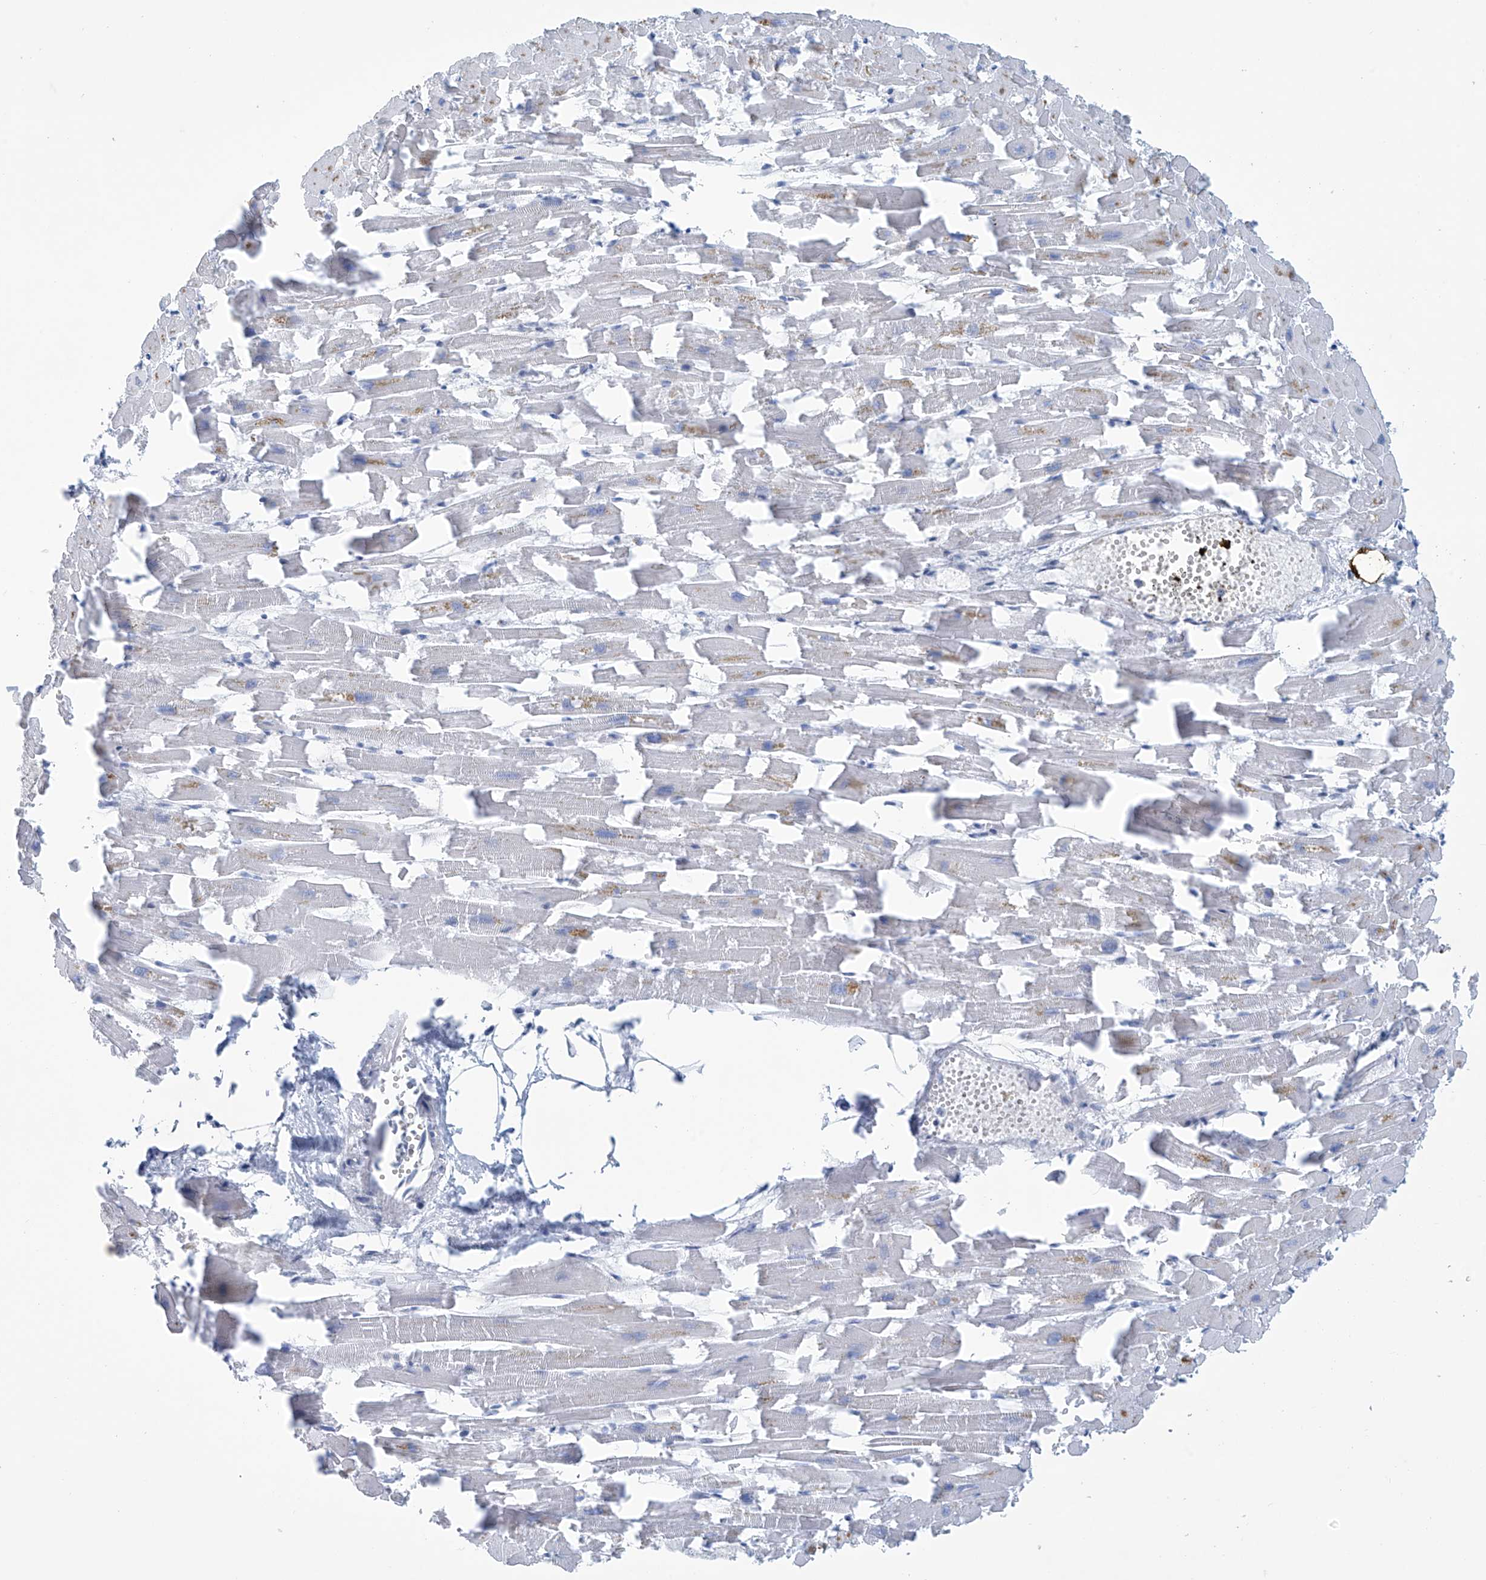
{"staining": {"intensity": "negative", "quantity": "none", "location": "none"}, "tissue": "heart muscle", "cell_type": "Cardiomyocytes", "image_type": "normal", "snomed": [{"axis": "morphology", "description": "Normal tissue, NOS"}, {"axis": "topography", "description": "Heart"}], "caption": "Immunohistochemistry image of benign heart muscle stained for a protein (brown), which shows no positivity in cardiomyocytes.", "gene": "SLC35A5", "patient": {"sex": "female", "age": 64}}